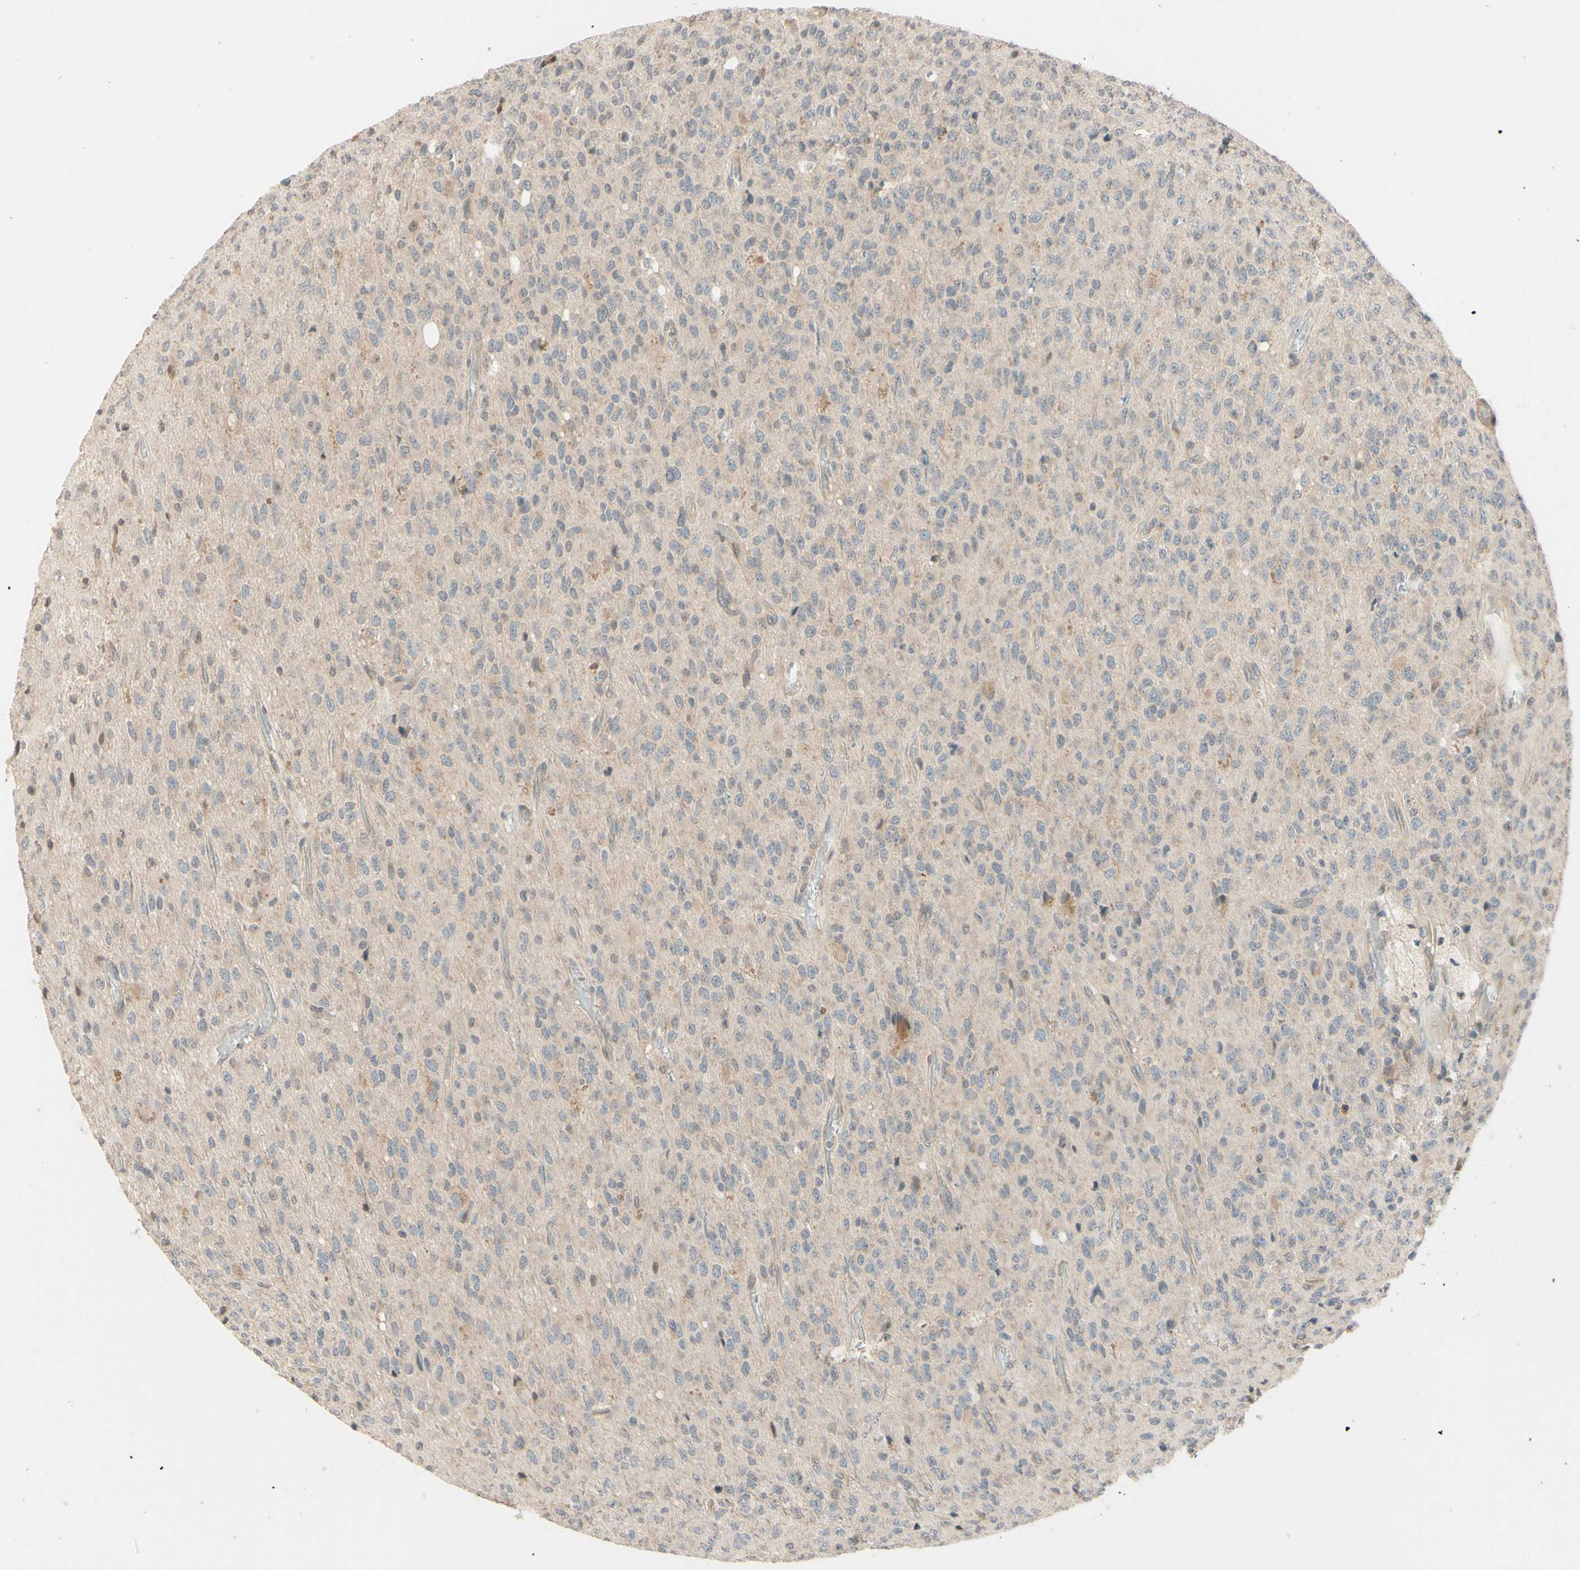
{"staining": {"intensity": "weak", "quantity": "<25%", "location": "cytoplasmic/membranous"}, "tissue": "glioma", "cell_type": "Tumor cells", "image_type": "cancer", "snomed": [{"axis": "morphology", "description": "Glioma, malignant, High grade"}, {"axis": "topography", "description": "pancreas cauda"}], "caption": "Immunohistochemical staining of malignant high-grade glioma shows no significant positivity in tumor cells.", "gene": "ZW10", "patient": {"sex": "male", "age": 60}}